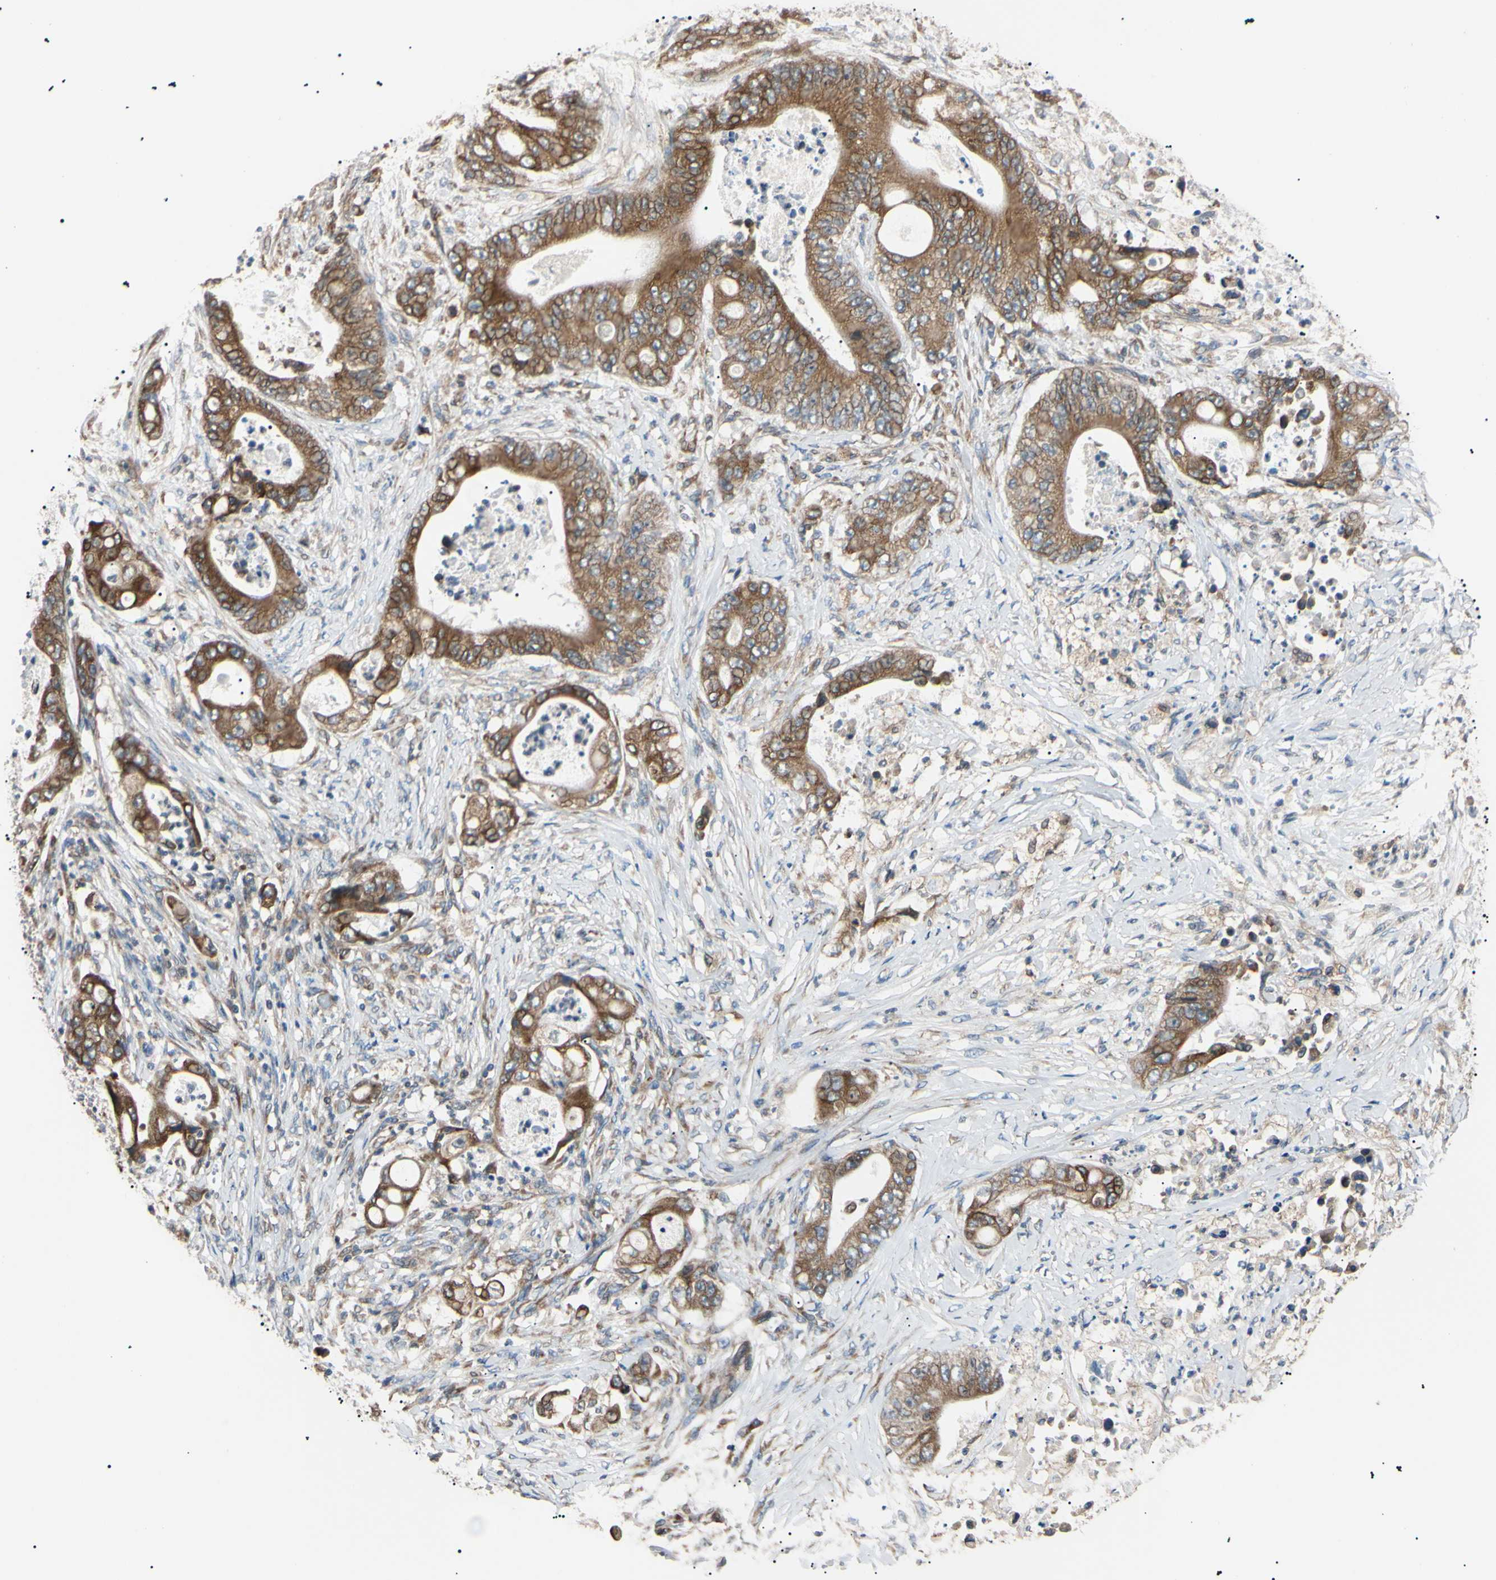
{"staining": {"intensity": "strong", "quantity": ">75%", "location": "cytoplasmic/membranous"}, "tissue": "stomach cancer", "cell_type": "Tumor cells", "image_type": "cancer", "snomed": [{"axis": "morphology", "description": "Adenocarcinoma, NOS"}, {"axis": "topography", "description": "Stomach"}], "caption": "This image reveals IHC staining of stomach cancer (adenocarcinoma), with high strong cytoplasmic/membranous expression in about >75% of tumor cells.", "gene": "VAPA", "patient": {"sex": "female", "age": 73}}